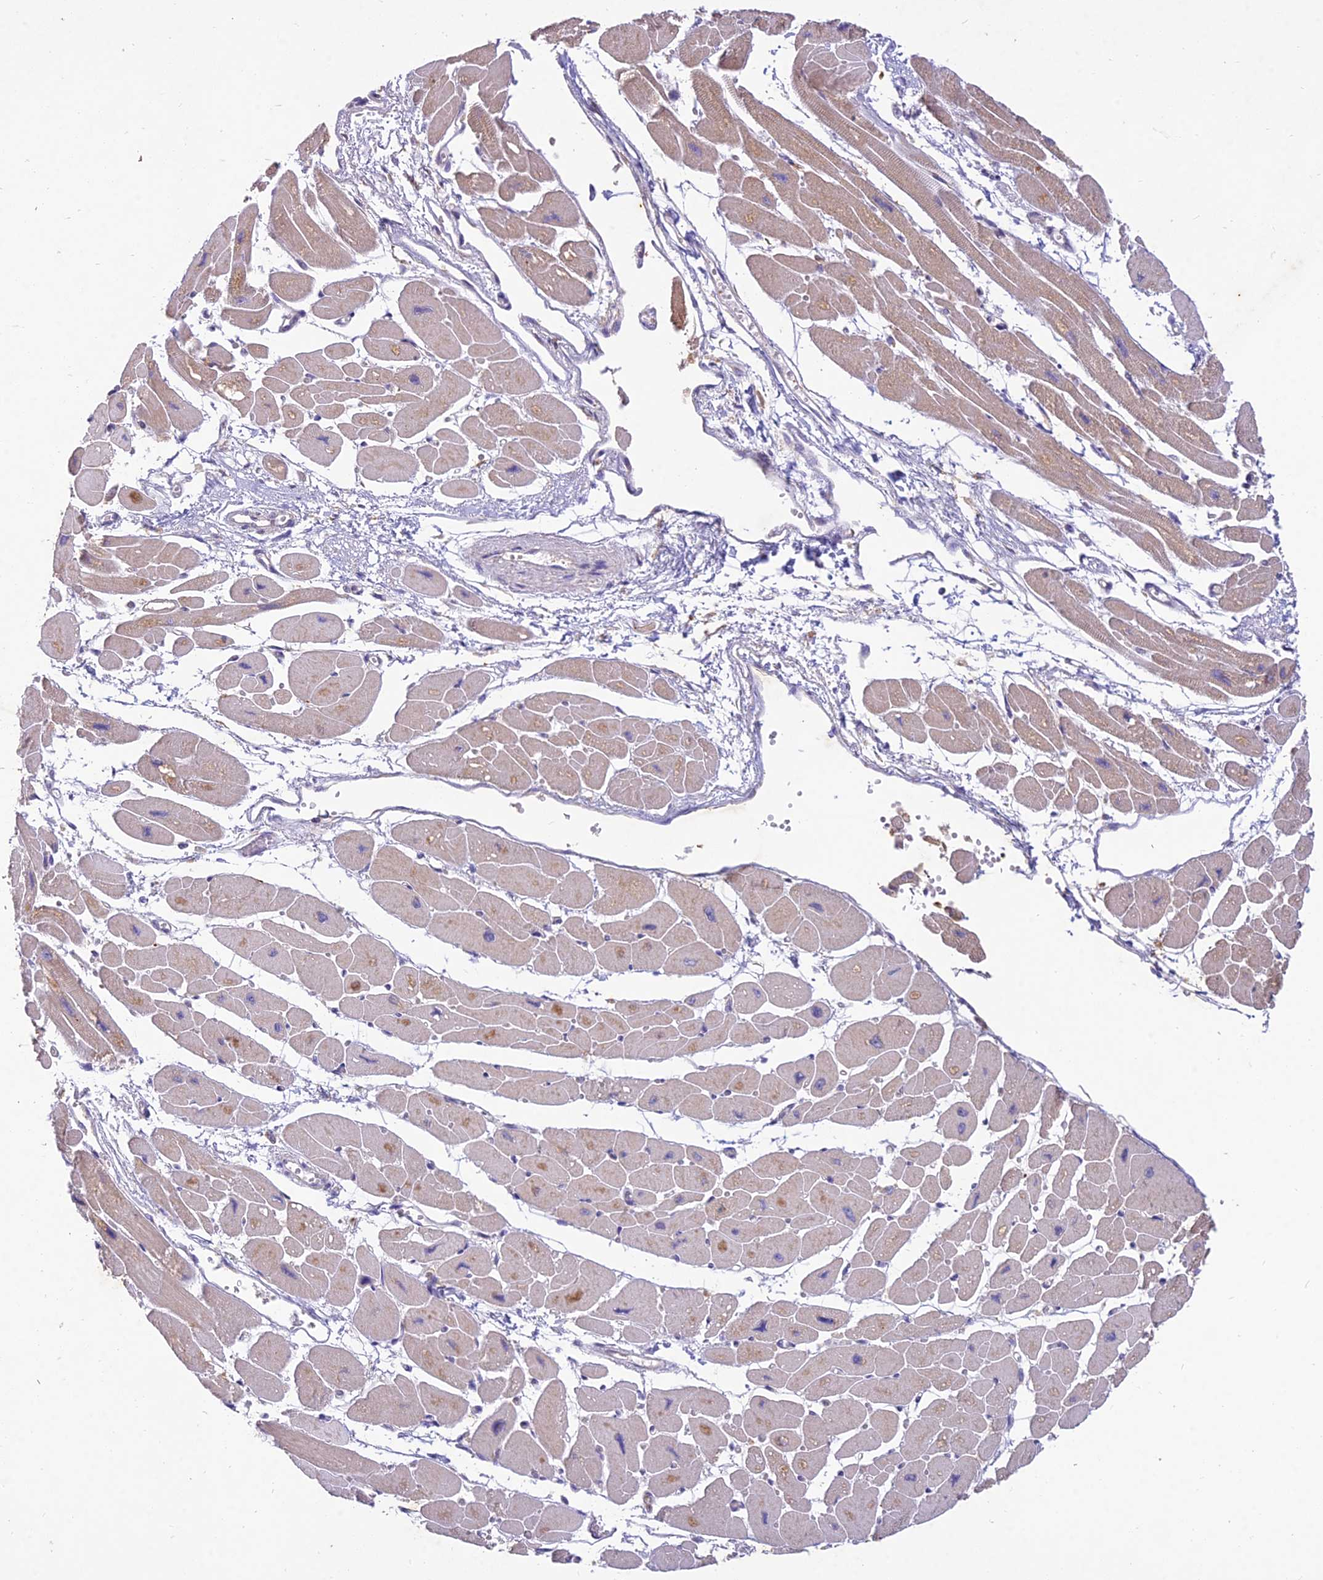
{"staining": {"intensity": "weak", "quantity": "<25%", "location": "cytoplasmic/membranous"}, "tissue": "heart muscle", "cell_type": "Cardiomyocytes", "image_type": "normal", "snomed": [{"axis": "morphology", "description": "Normal tissue, NOS"}, {"axis": "topography", "description": "Heart"}], "caption": "IHC of benign human heart muscle exhibits no expression in cardiomyocytes. (DAB (3,3'-diaminobenzidine) immunohistochemistry (IHC), high magnification).", "gene": "NXNL2", "patient": {"sex": "female", "age": 54}}